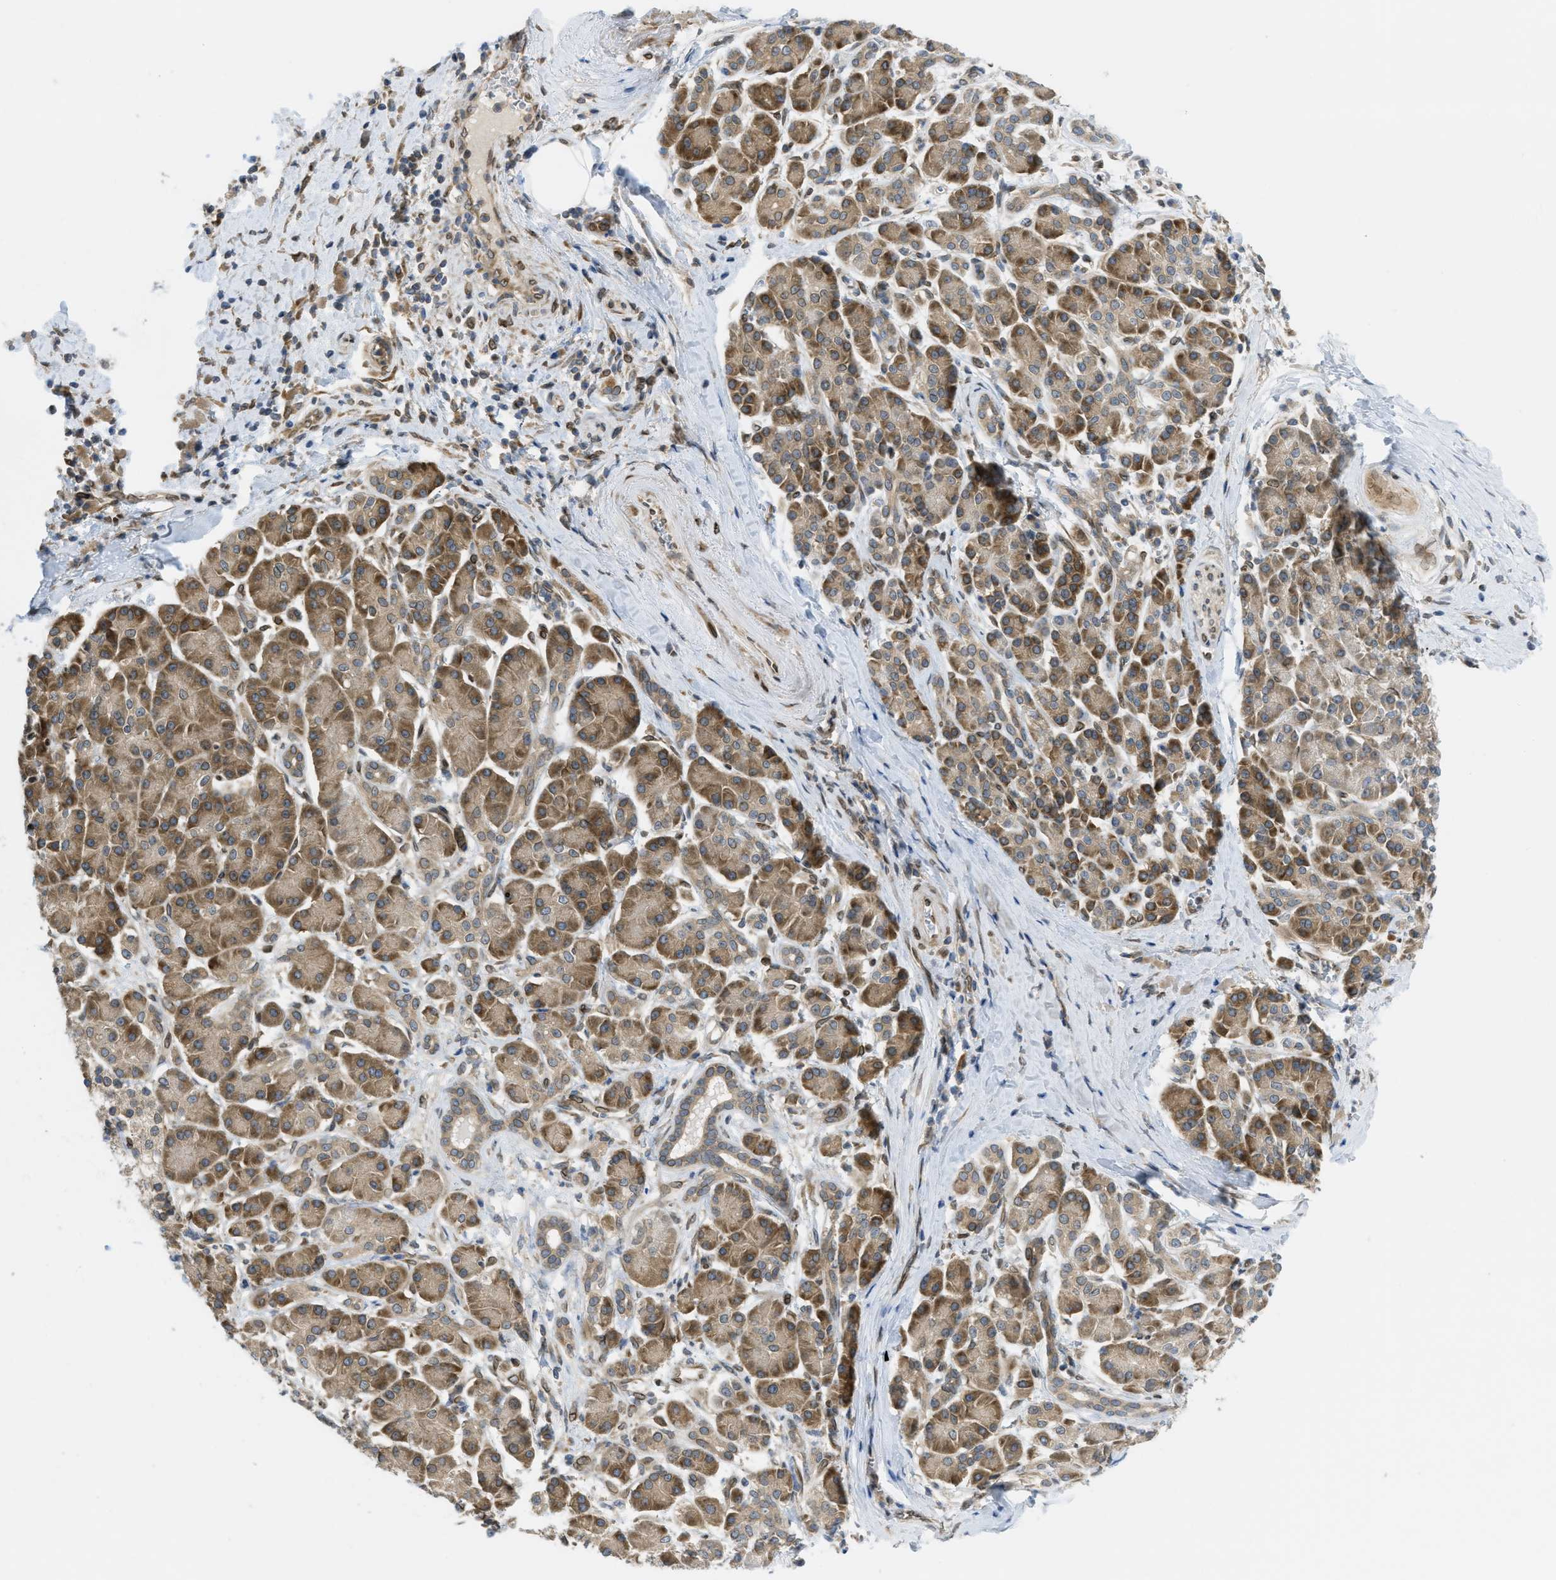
{"staining": {"intensity": "moderate", "quantity": ">75%", "location": "cytoplasmic/membranous"}, "tissue": "pancreatic cancer", "cell_type": "Tumor cells", "image_type": "cancer", "snomed": [{"axis": "morphology", "description": "Adenocarcinoma, NOS"}, {"axis": "topography", "description": "Pancreas"}], "caption": "Moderate cytoplasmic/membranous staining for a protein is present in about >75% of tumor cells of pancreatic adenocarcinoma using immunohistochemistry (IHC).", "gene": "EIF2AK3", "patient": {"sex": "male", "age": 55}}